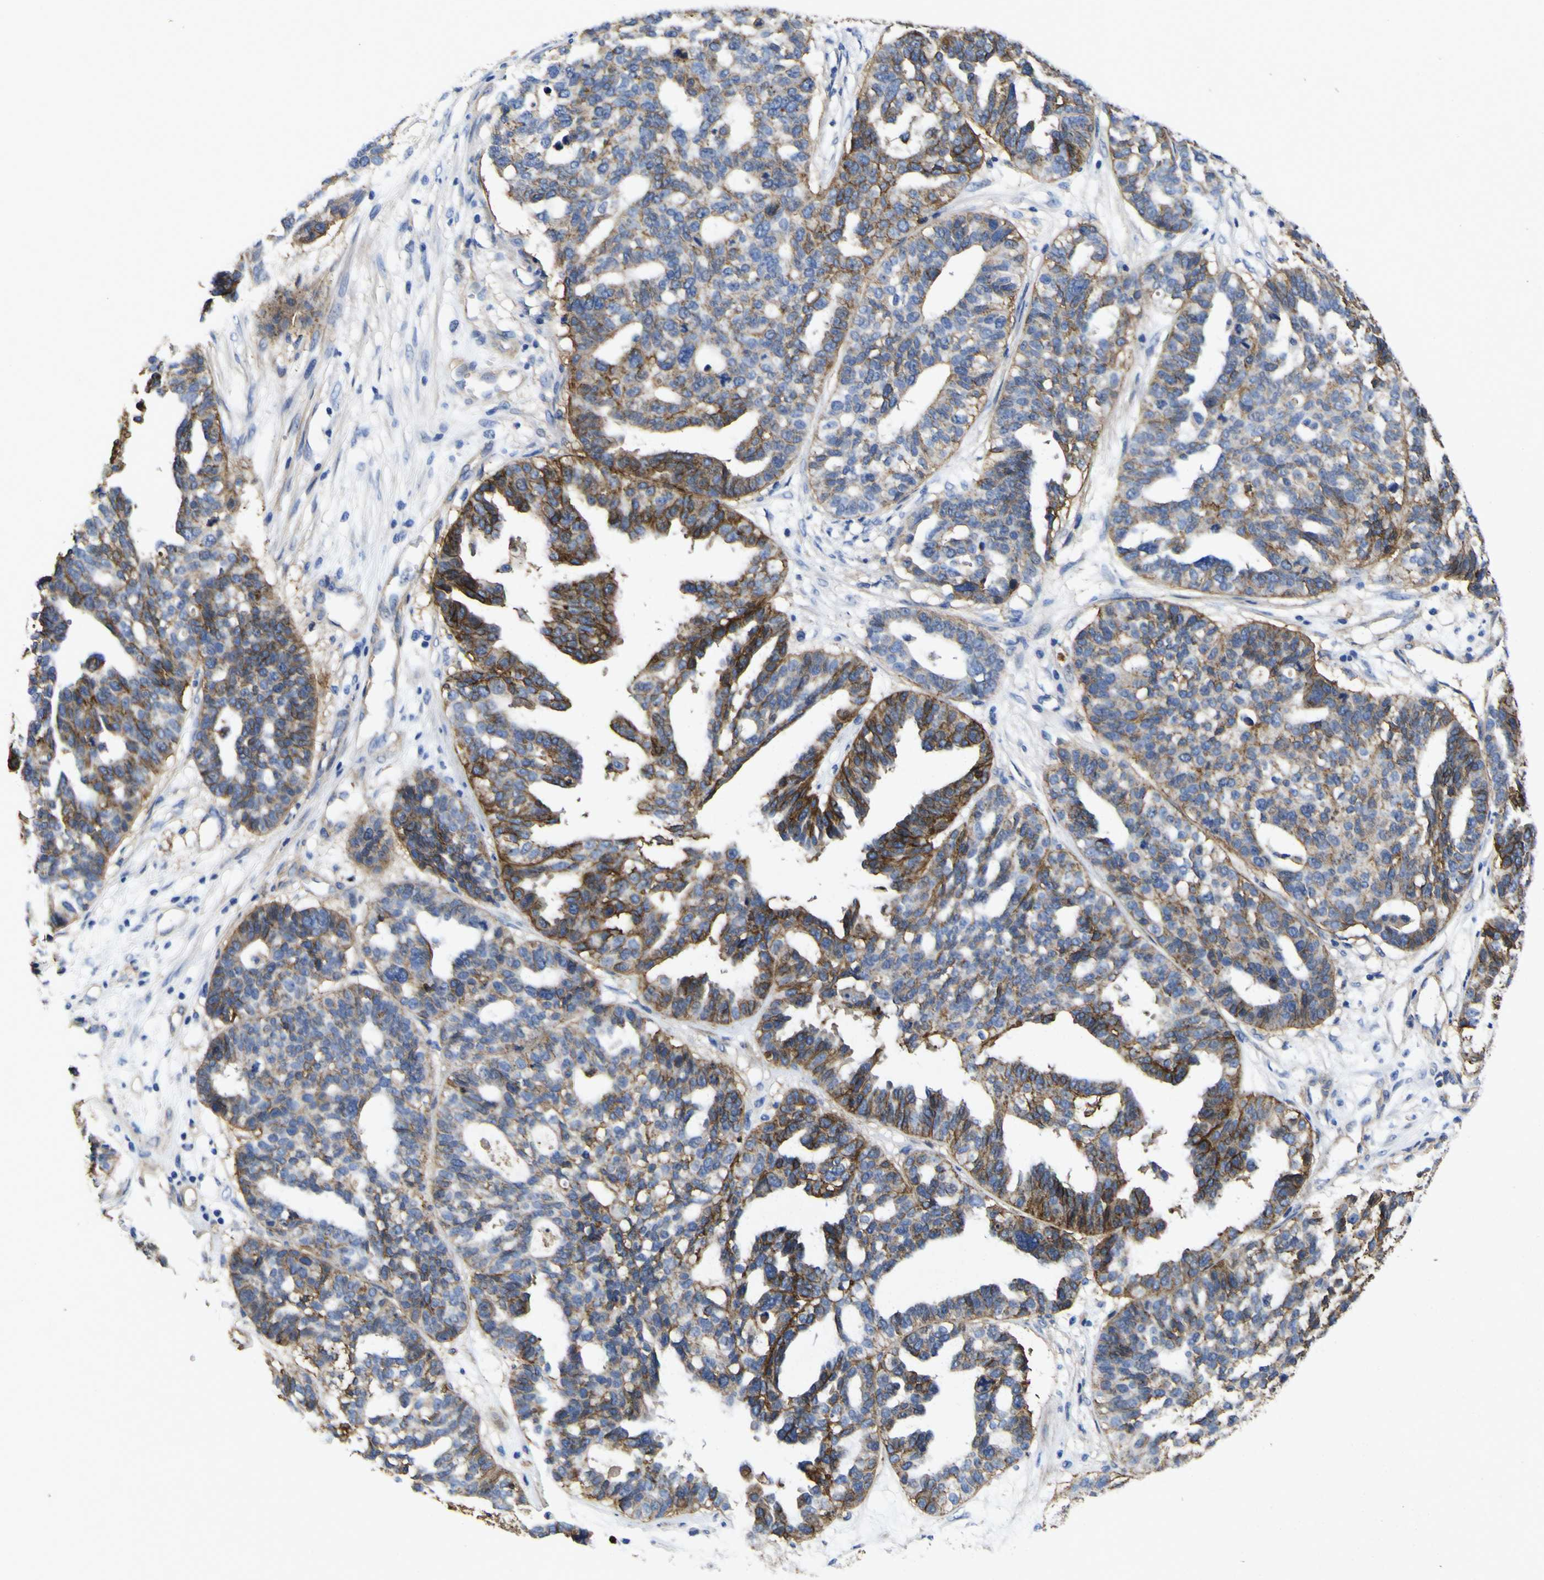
{"staining": {"intensity": "moderate", "quantity": "25%-75%", "location": "cytoplasmic/membranous"}, "tissue": "ovarian cancer", "cell_type": "Tumor cells", "image_type": "cancer", "snomed": [{"axis": "morphology", "description": "Cystadenocarcinoma, serous, NOS"}, {"axis": "topography", "description": "Ovary"}], "caption": "Ovarian cancer (serous cystadenocarcinoma) was stained to show a protein in brown. There is medium levels of moderate cytoplasmic/membranous staining in about 25%-75% of tumor cells. The protein is shown in brown color, while the nuclei are stained blue.", "gene": "CD151", "patient": {"sex": "female", "age": 59}}